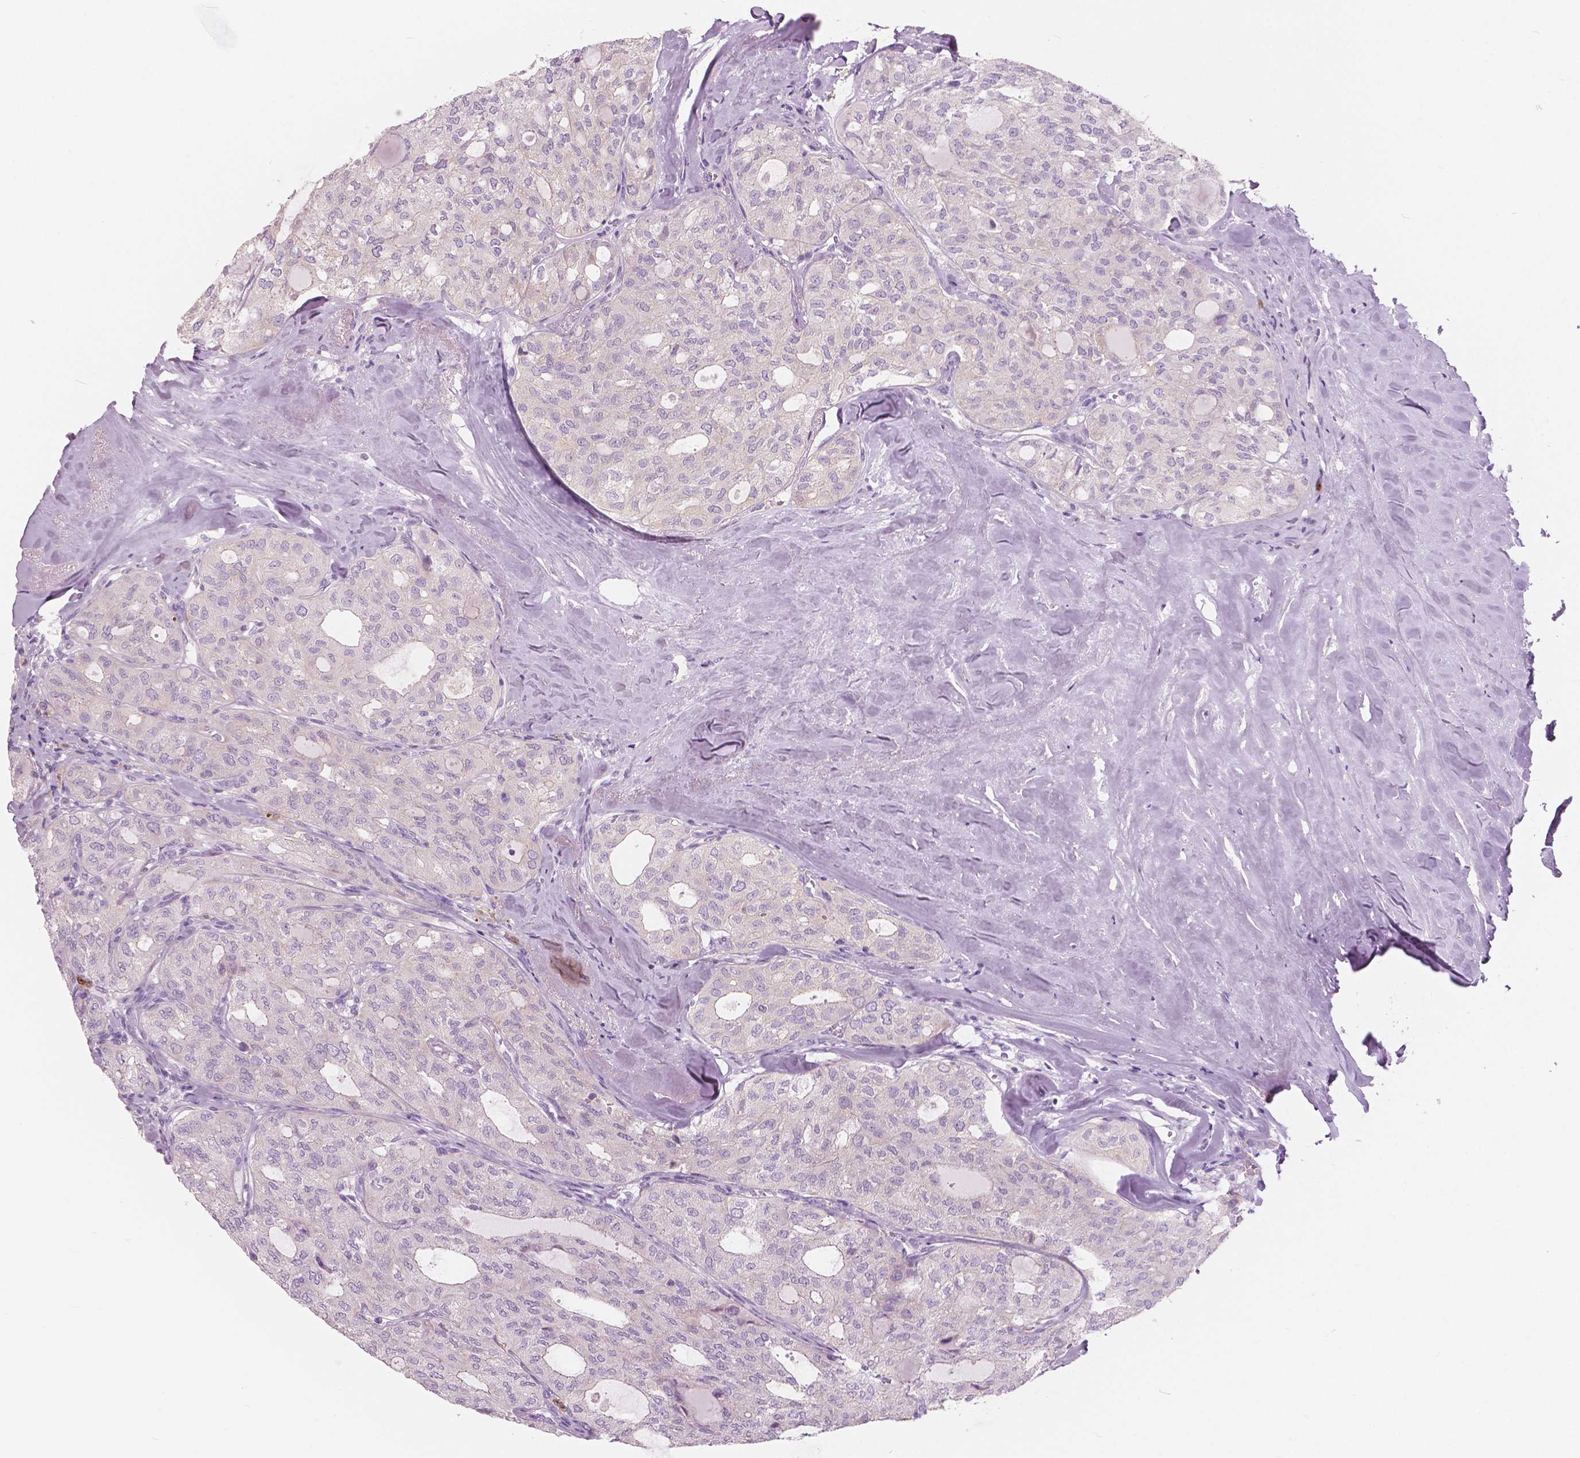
{"staining": {"intensity": "negative", "quantity": "none", "location": "none"}, "tissue": "thyroid cancer", "cell_type": "Tumor cells", "image_type": "cancer", "snomed": [{"axis": "morphology", "description": "Follicular adenoma carcinoma, NOS"}, {"axis": "topography", "description": "Thyroid gland"}], "caption": "A high-resolution histopathology image shows immunohistochemistry staining of thyroid follicular adenoma carcinoma, which demonstrates no significant staining in tumor cells.", "gene": "CXCR2", "patient": {"sex": "male", "age": 75}}